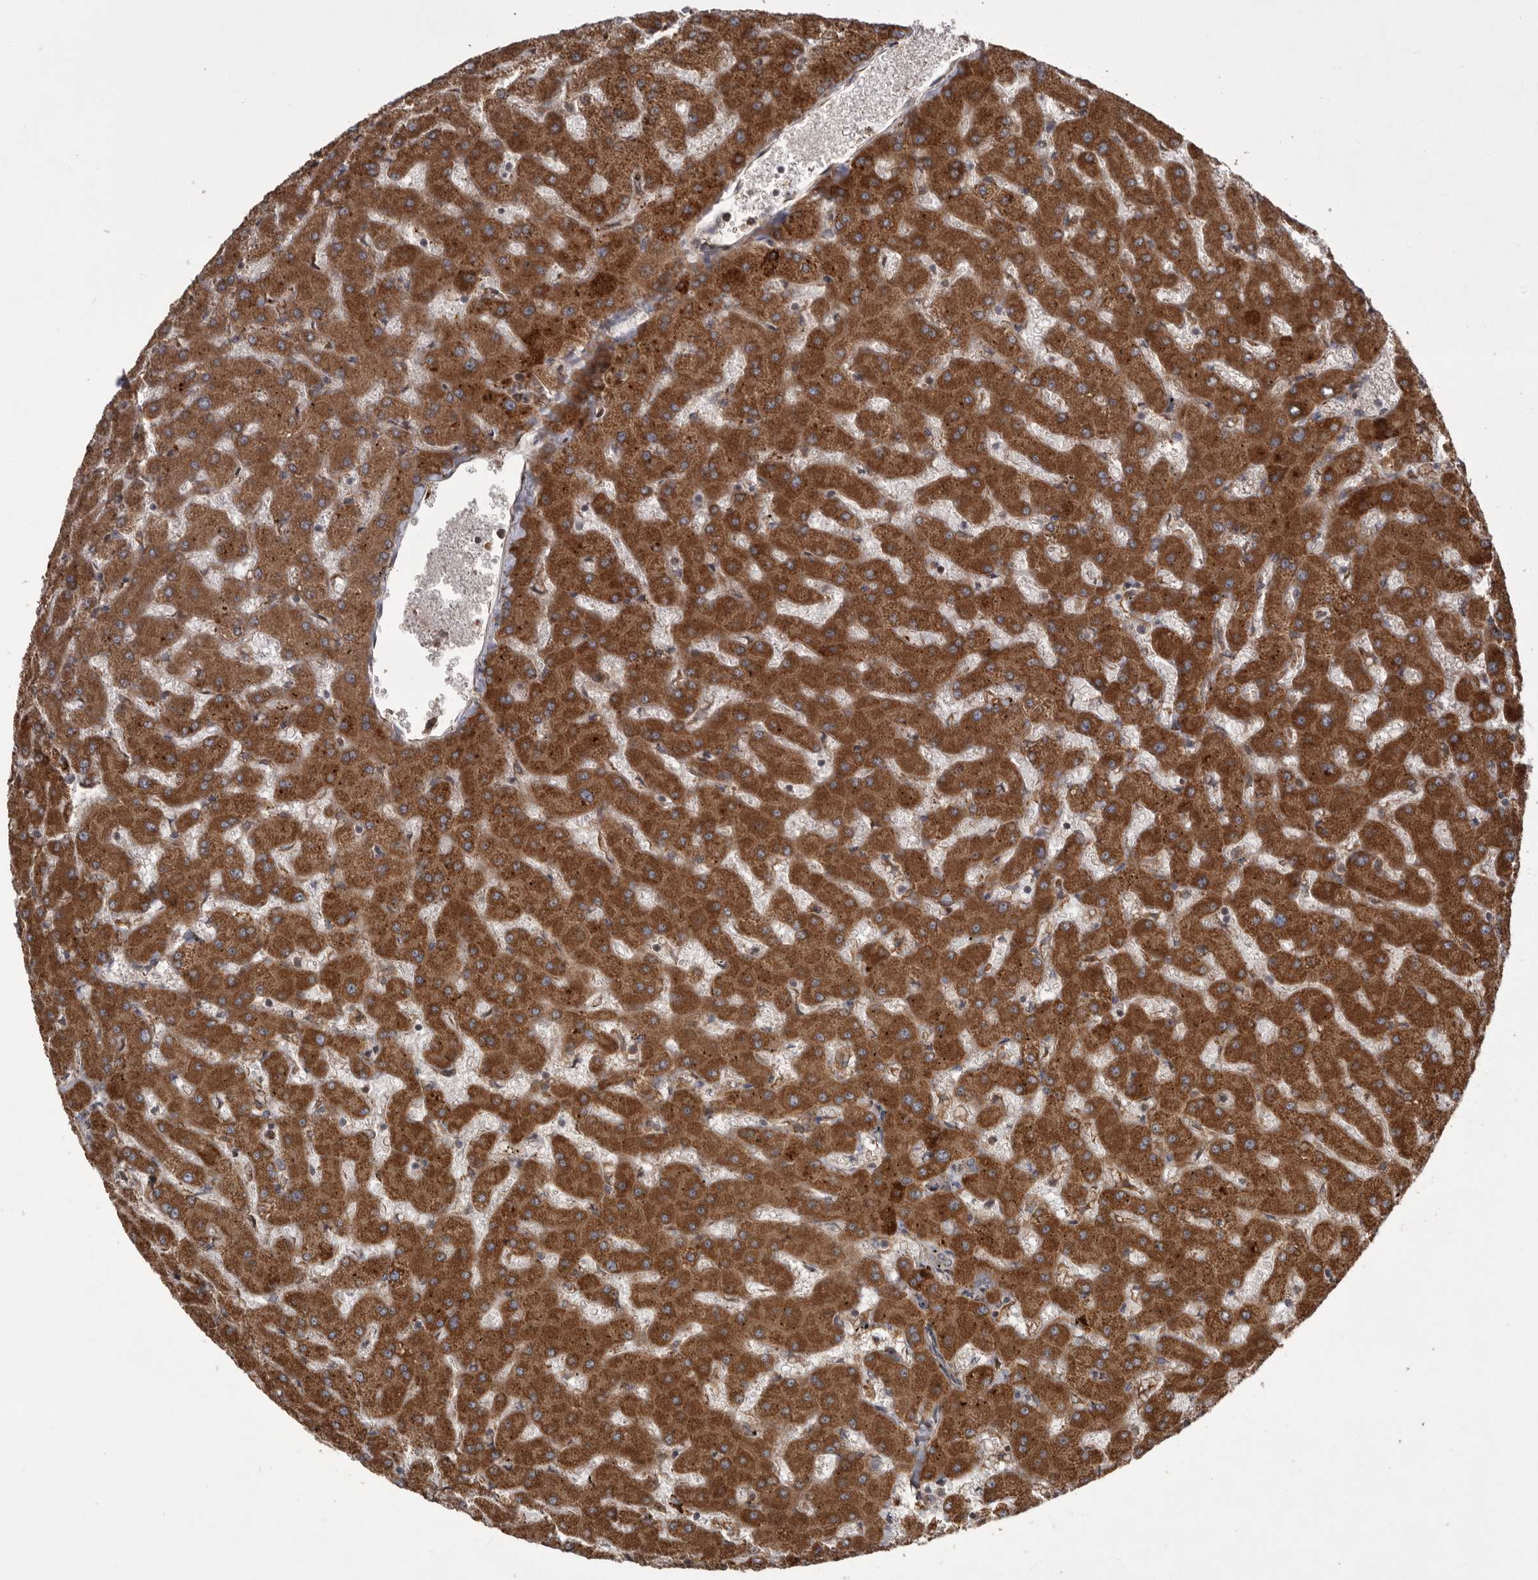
{"staining": {"intensity": "weak", "quantity": ">75%", "location": "cytoplasmic/membranous"}, "tissue": "liver", "cell_type": "Cholangiocytes", "image_type": "normal", "snomed": [{"axis": "morphology", "description": "Normal tissue, NOS"}, {"axis": "topography", "description": "Liver"}], "caption": "Immunohistochemistry staining of unremarkable liver, which exhibits low levels of weak cytoplasmic/membranous positivity in approximately >75% of cholangiocytes indicating weak cytoplasmic/membranous protein staining. The staining was performed using DAB (brown) for protein detection and nuclei were counterstained in hematoxylin (blue).", "gene": "RAB3GAP2", "patient": {"sex": "female", "age": 63}}